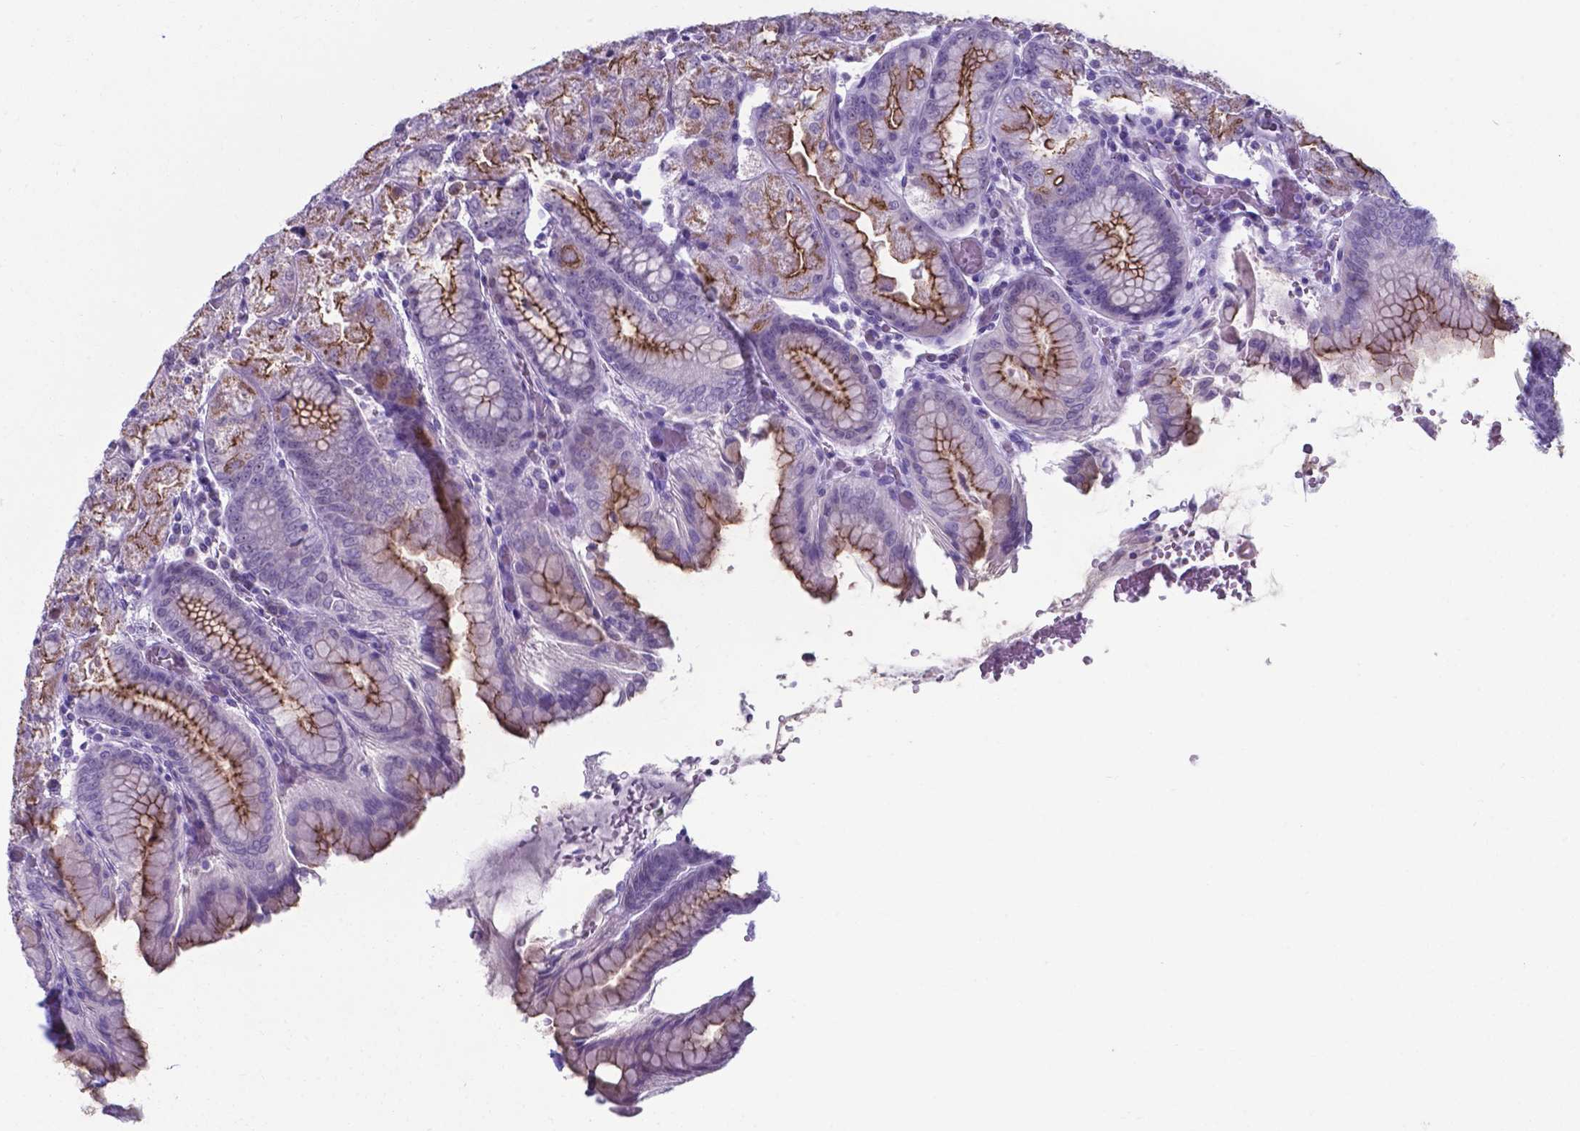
{"staining": {"intensity": "moderate", "quantity": ">75%", "location": "cytoplasmic/membranous"}, "tissue": "stomach", "cell_type": "Glandular cells", "image_type": "normal", "snomed": [{"axis": "morphology", "description": "Normal tissue, NOS"}, {"axis": "topography", "description": "Stomach, upper"}, {"axis": "topography", "description": "Stomach"}, {"axis": "topography", "description": "Stomach, lower"}], "caption": "The micrograph shows staining of benign stomach, revealing moderate cytoplasmic/membranous protein staining (brown color) within glandular cells.", "gene": "AP5B1", "patient": {"sex": "male", "age": 62}}